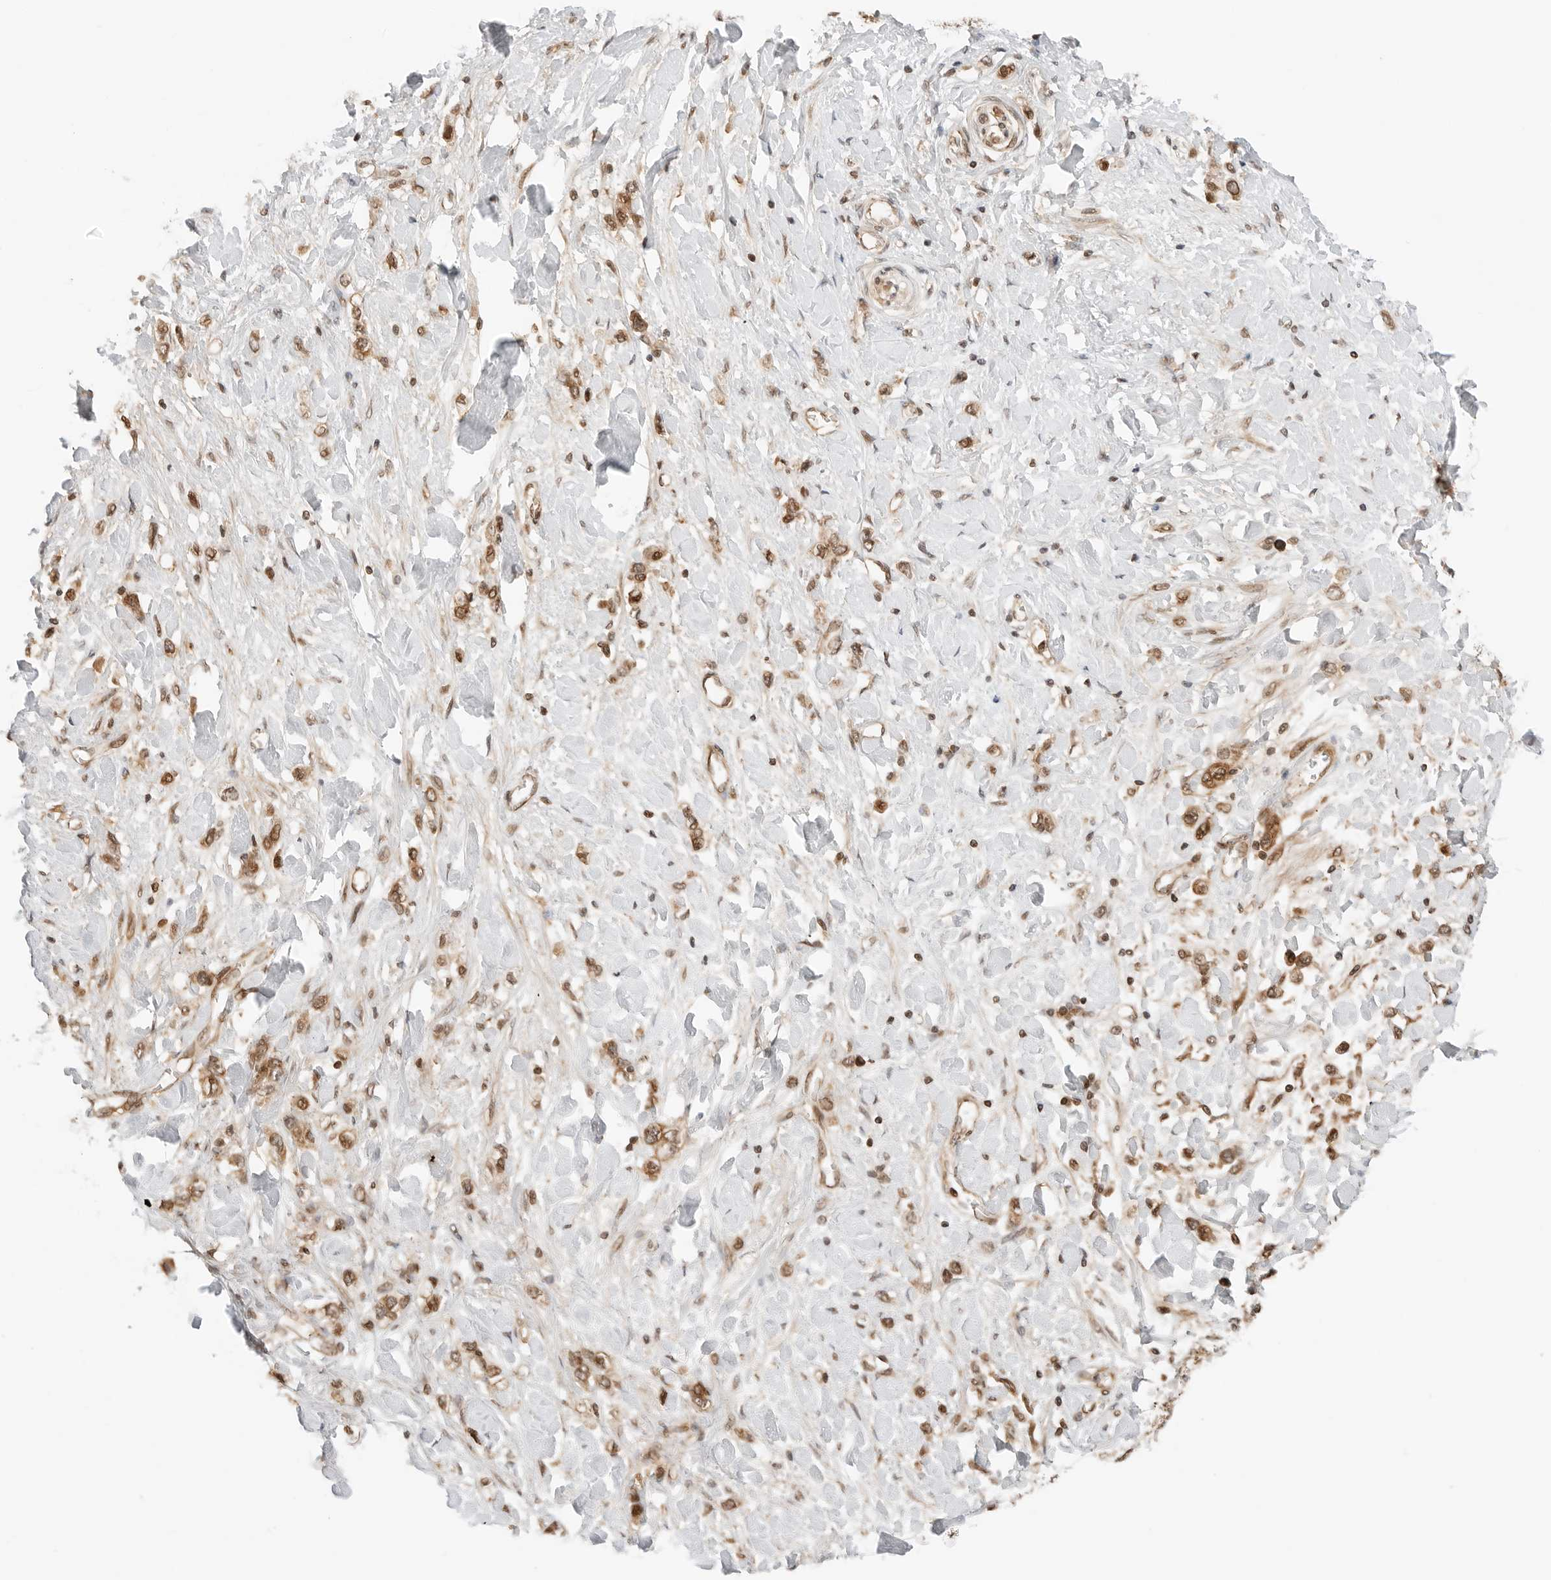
{"staining": {"intensity": "moderate", "quantity": ">75%", "location": "nuclear"}, "tissue": "stomach cancer", "cell_type": "Tumor cells", "image_type": "cancer", "snomed": [{"axis": "morphology", "description": "Adenocarcinoma, NOS"}, {"axis": "topography", "description": "Stomach"}], "caption": "Moderate nuclear positivity for a protein is identified in approximately >75% of tumor cells of stomach cancer using immunohistochemistry (IHC).", "gene": "GEM", "patient": {"sex": "female", "age": 65}}